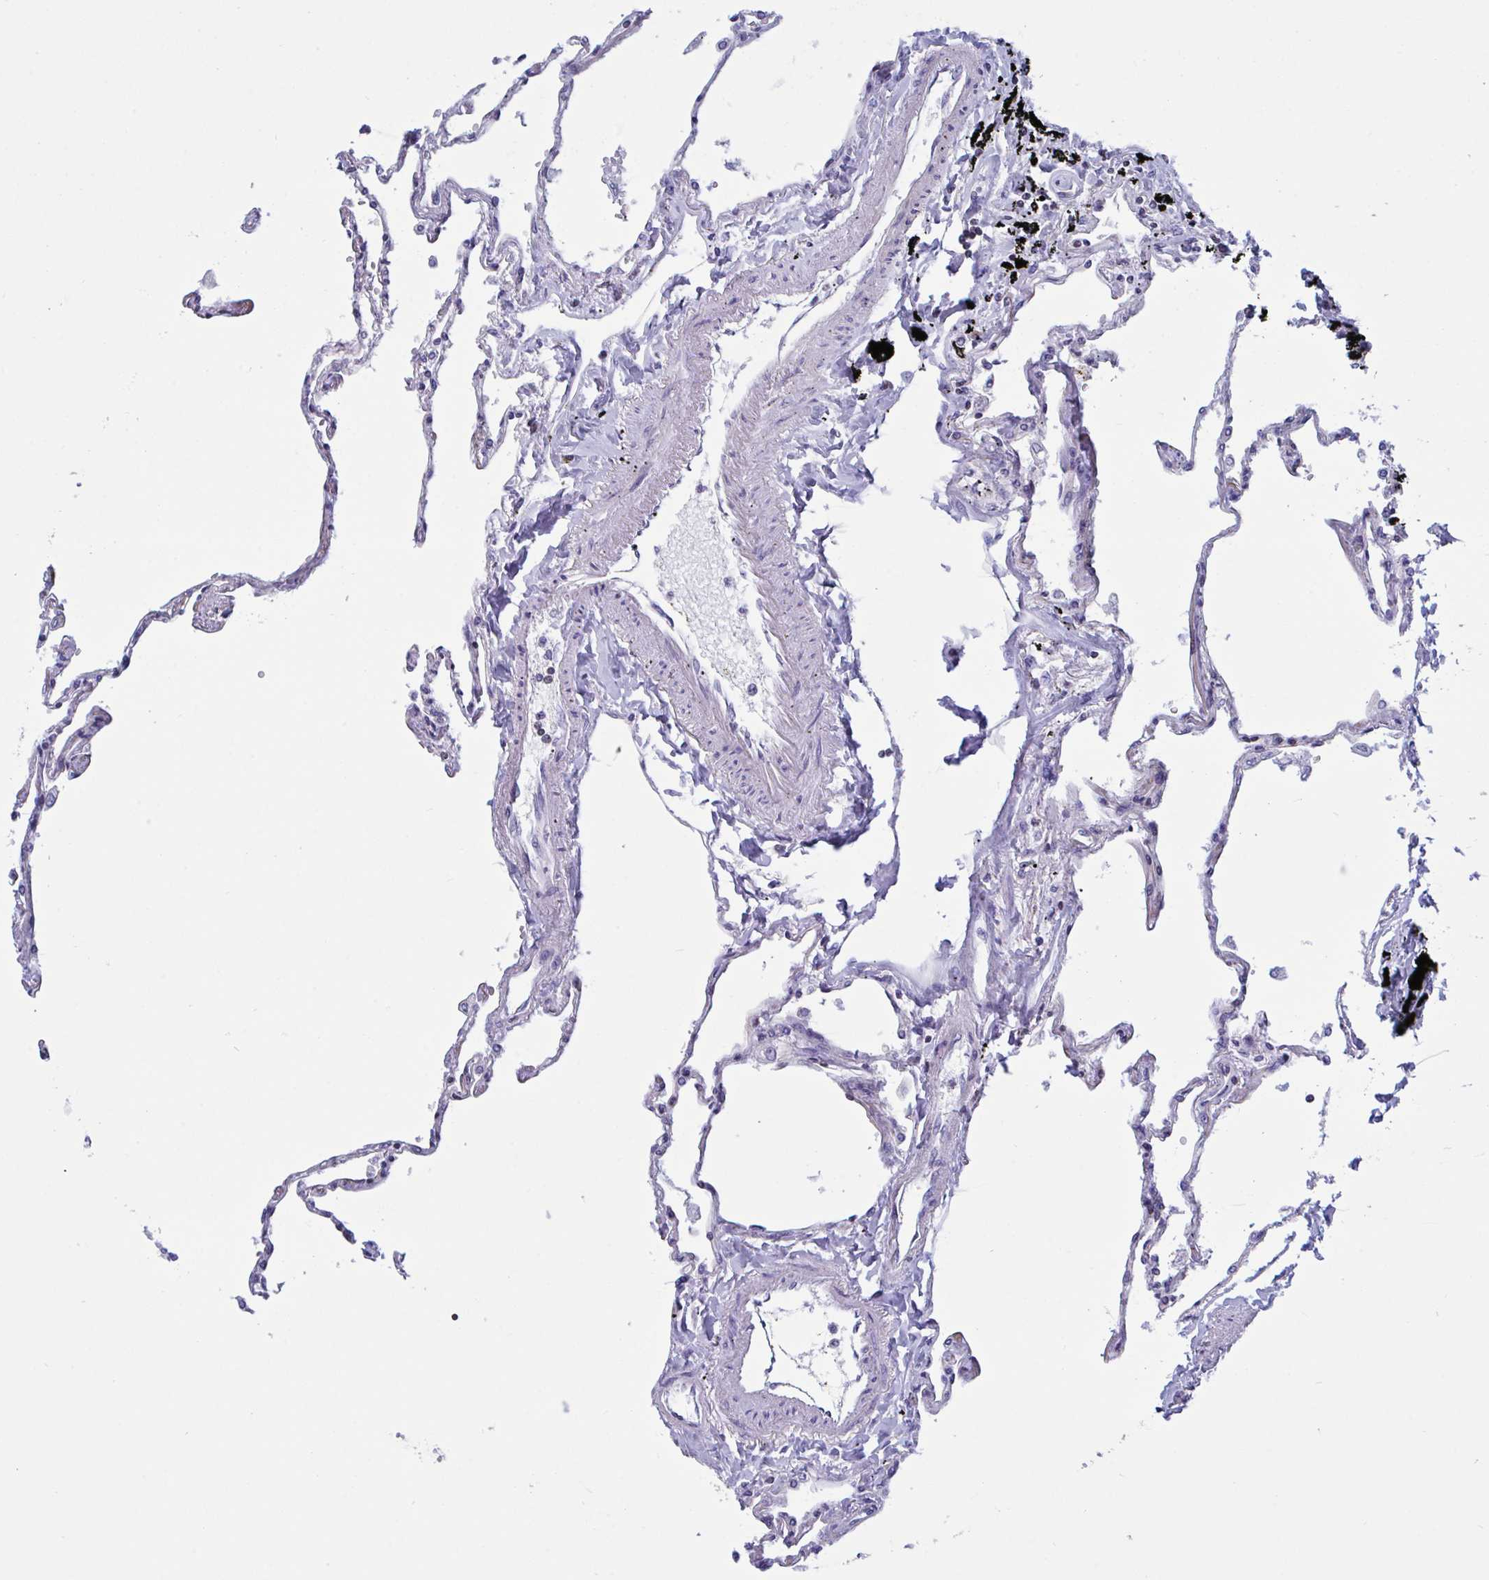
{"staining": {"intensity": "negative", "quantity": "none", "location": "none"}, "tissue": "lung", "cell_type": "Alveolar cells", "image_type": "normal", "snomed": [{"axis": "morphology", "description": "Normal tissue, NOS"}, {"axis": "topography", "description": "Lung"}], "caption": "Immunohistochemistry photomicrograph of normal human lung stained for a protein (brown), which shows no staining in alveolar cells.", "gene": "SNX11", "patient": {"sex": "female", "age": 67}}